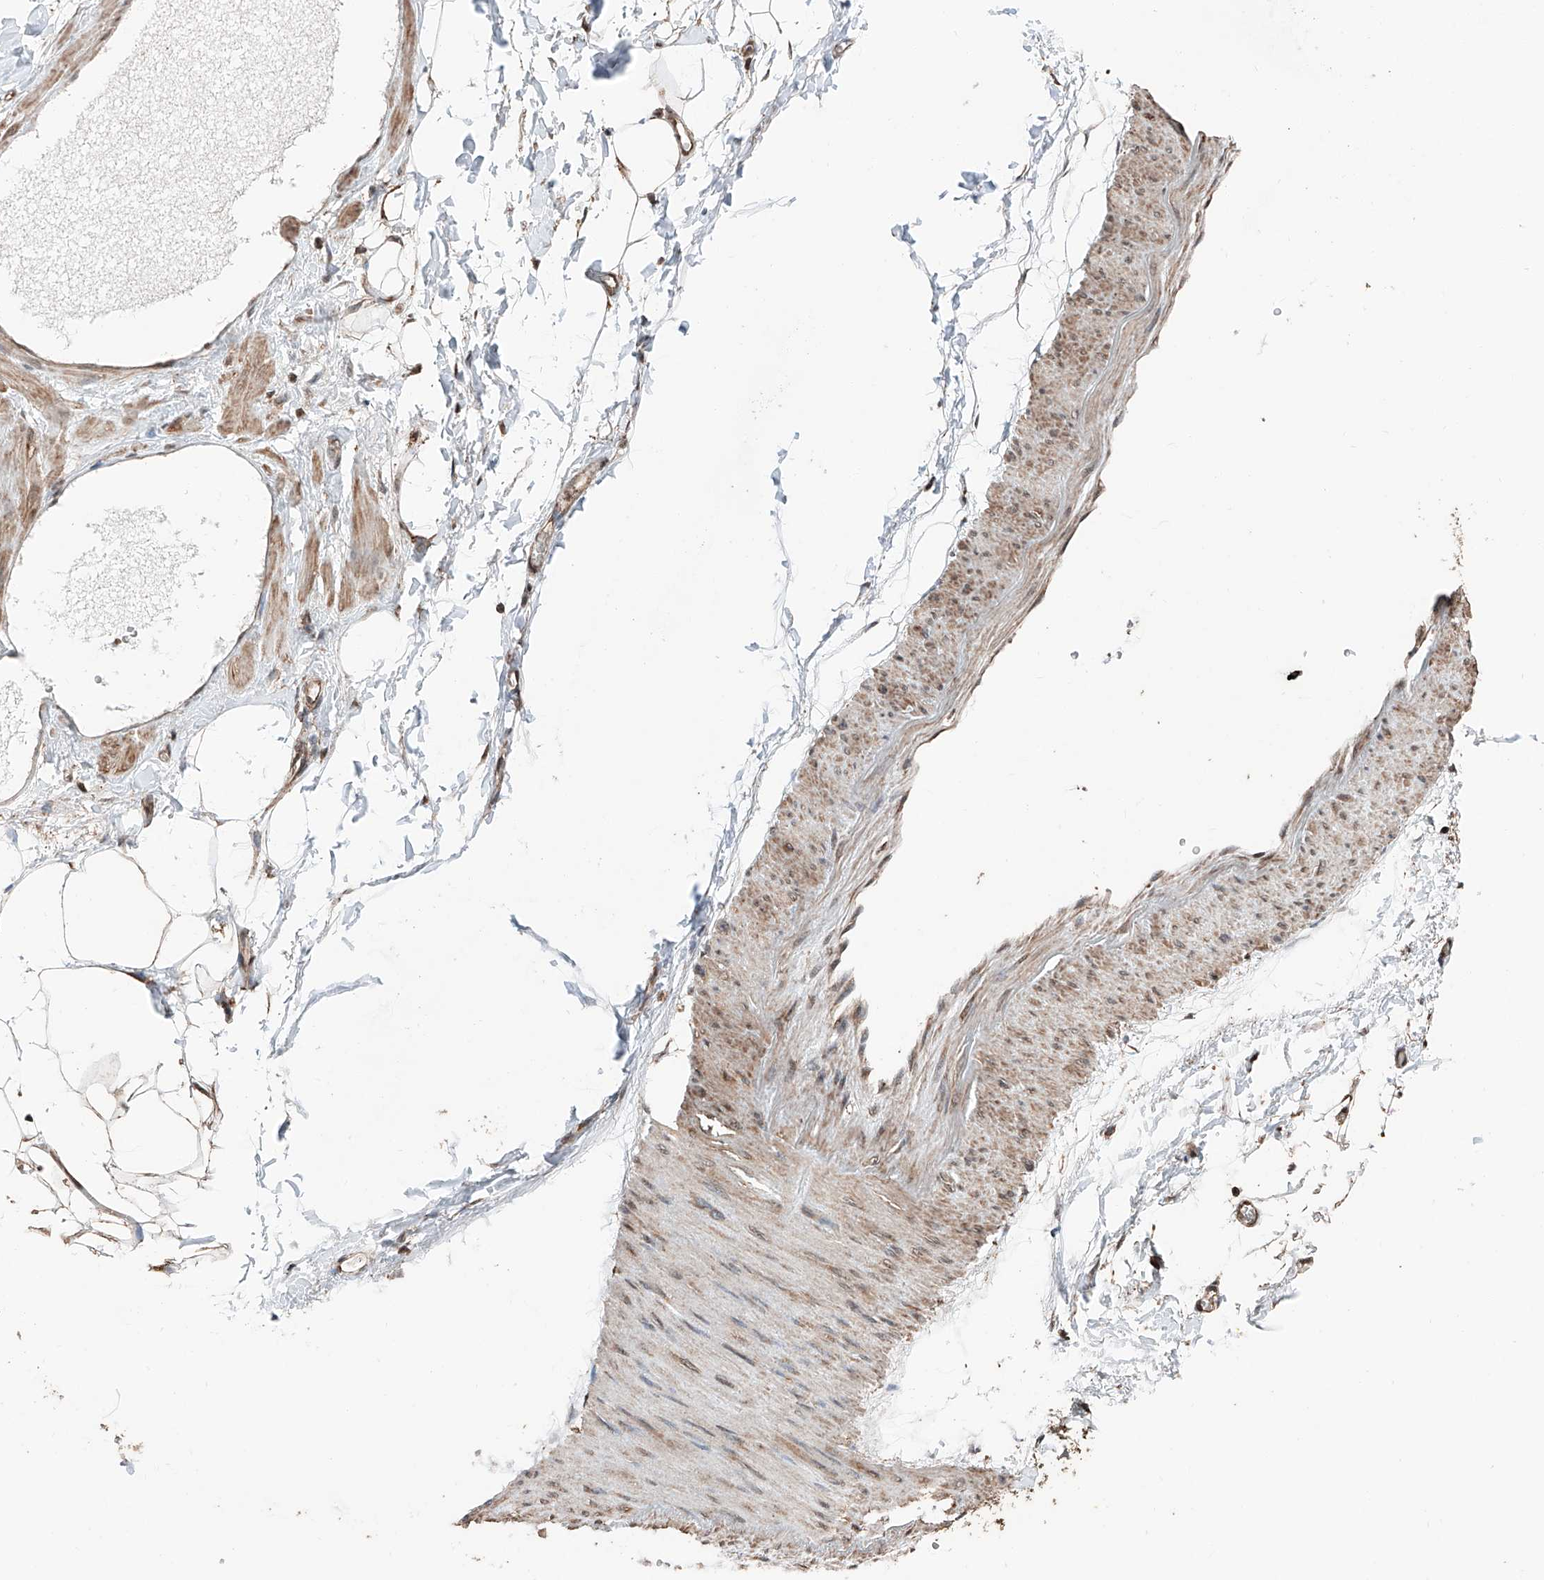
{"staining": {"intensity": "moderate", "quantity": "25%-75%", "location": "cytoplasmic/membranous"}, "tissue": "soft tissue", "cell_type": "Chondrocytes", "image_type": "normal", "snomed": [{"axis": "morphology", "description": "Normal tissue, NOS"}, {"axis": "morphology", "description": "Adenocarcinoma, NOS"}, {"axis": "topography", "description": "Pancreas"}, {"axis": "topography", "description": "Peripheral nerve tissue"}], "caption": "The image demonstrates staining of normal soft tissue, revealing moderate cytoplasmic/membranous protein staining (brown color) within chondrocytes.", "gene": "ZNF445", "patient": {"sex": "male", "age": 59}}